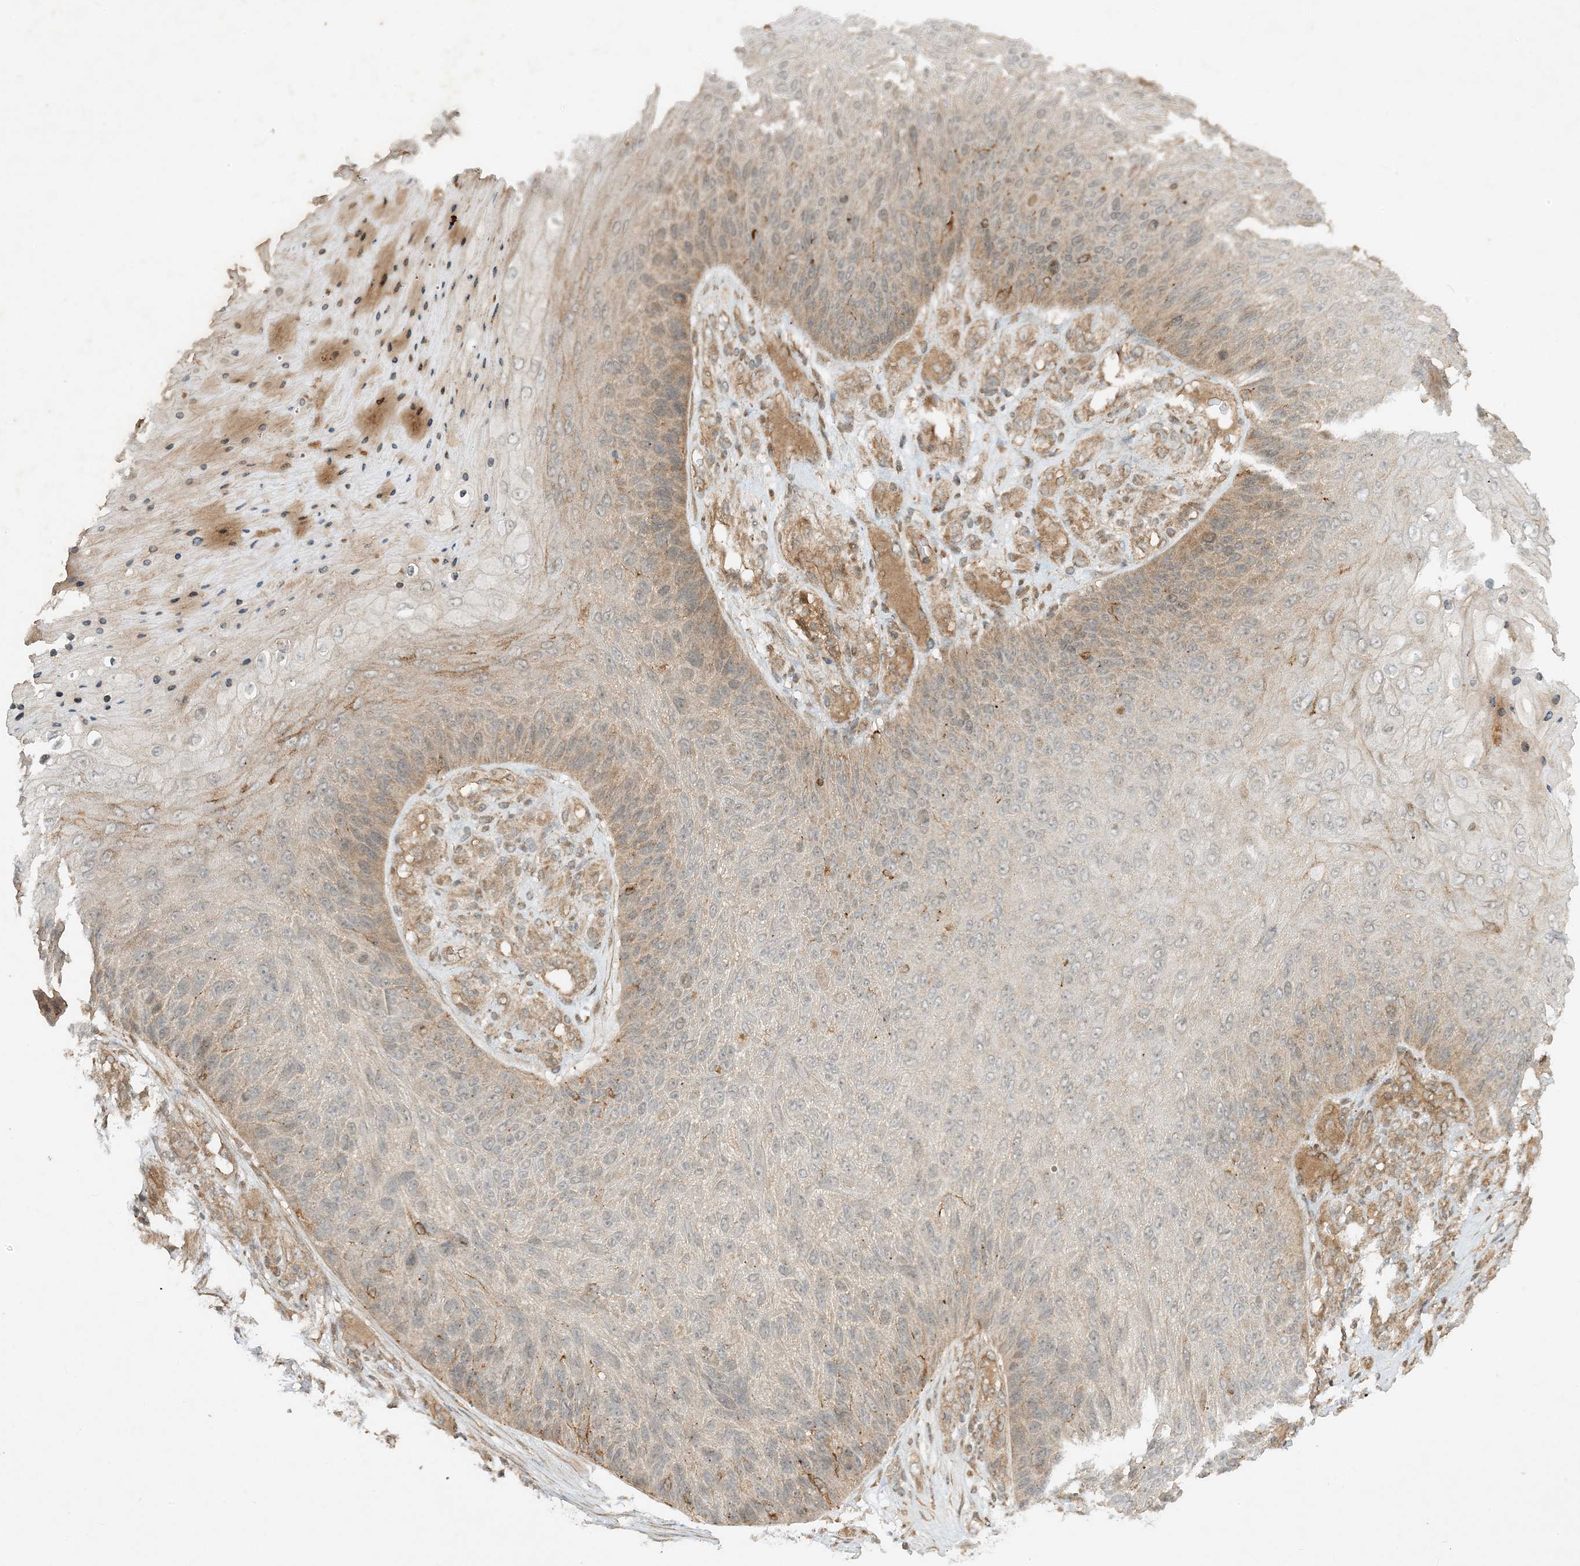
{"staining": {"intensity": "weak", "quantity": "<25%", "location": "cytoplasmic/membranous"}, "tissue": "skin cancer", "cell_type": "Tumor cells", "image_type": "cancer", "snomed": [{"axis": "morphology", "description": "Squamous cell carcinoma, NOS"}, {"axis": "topography", "description": "Skin"}], "caption": "Immunohistochemical staining of skin cancer (squamous cell carcinoma) exhibits no significant positivity in tumor cells.", "gene": "XRN1", "patient": {"sex": "female", "age": 88}}